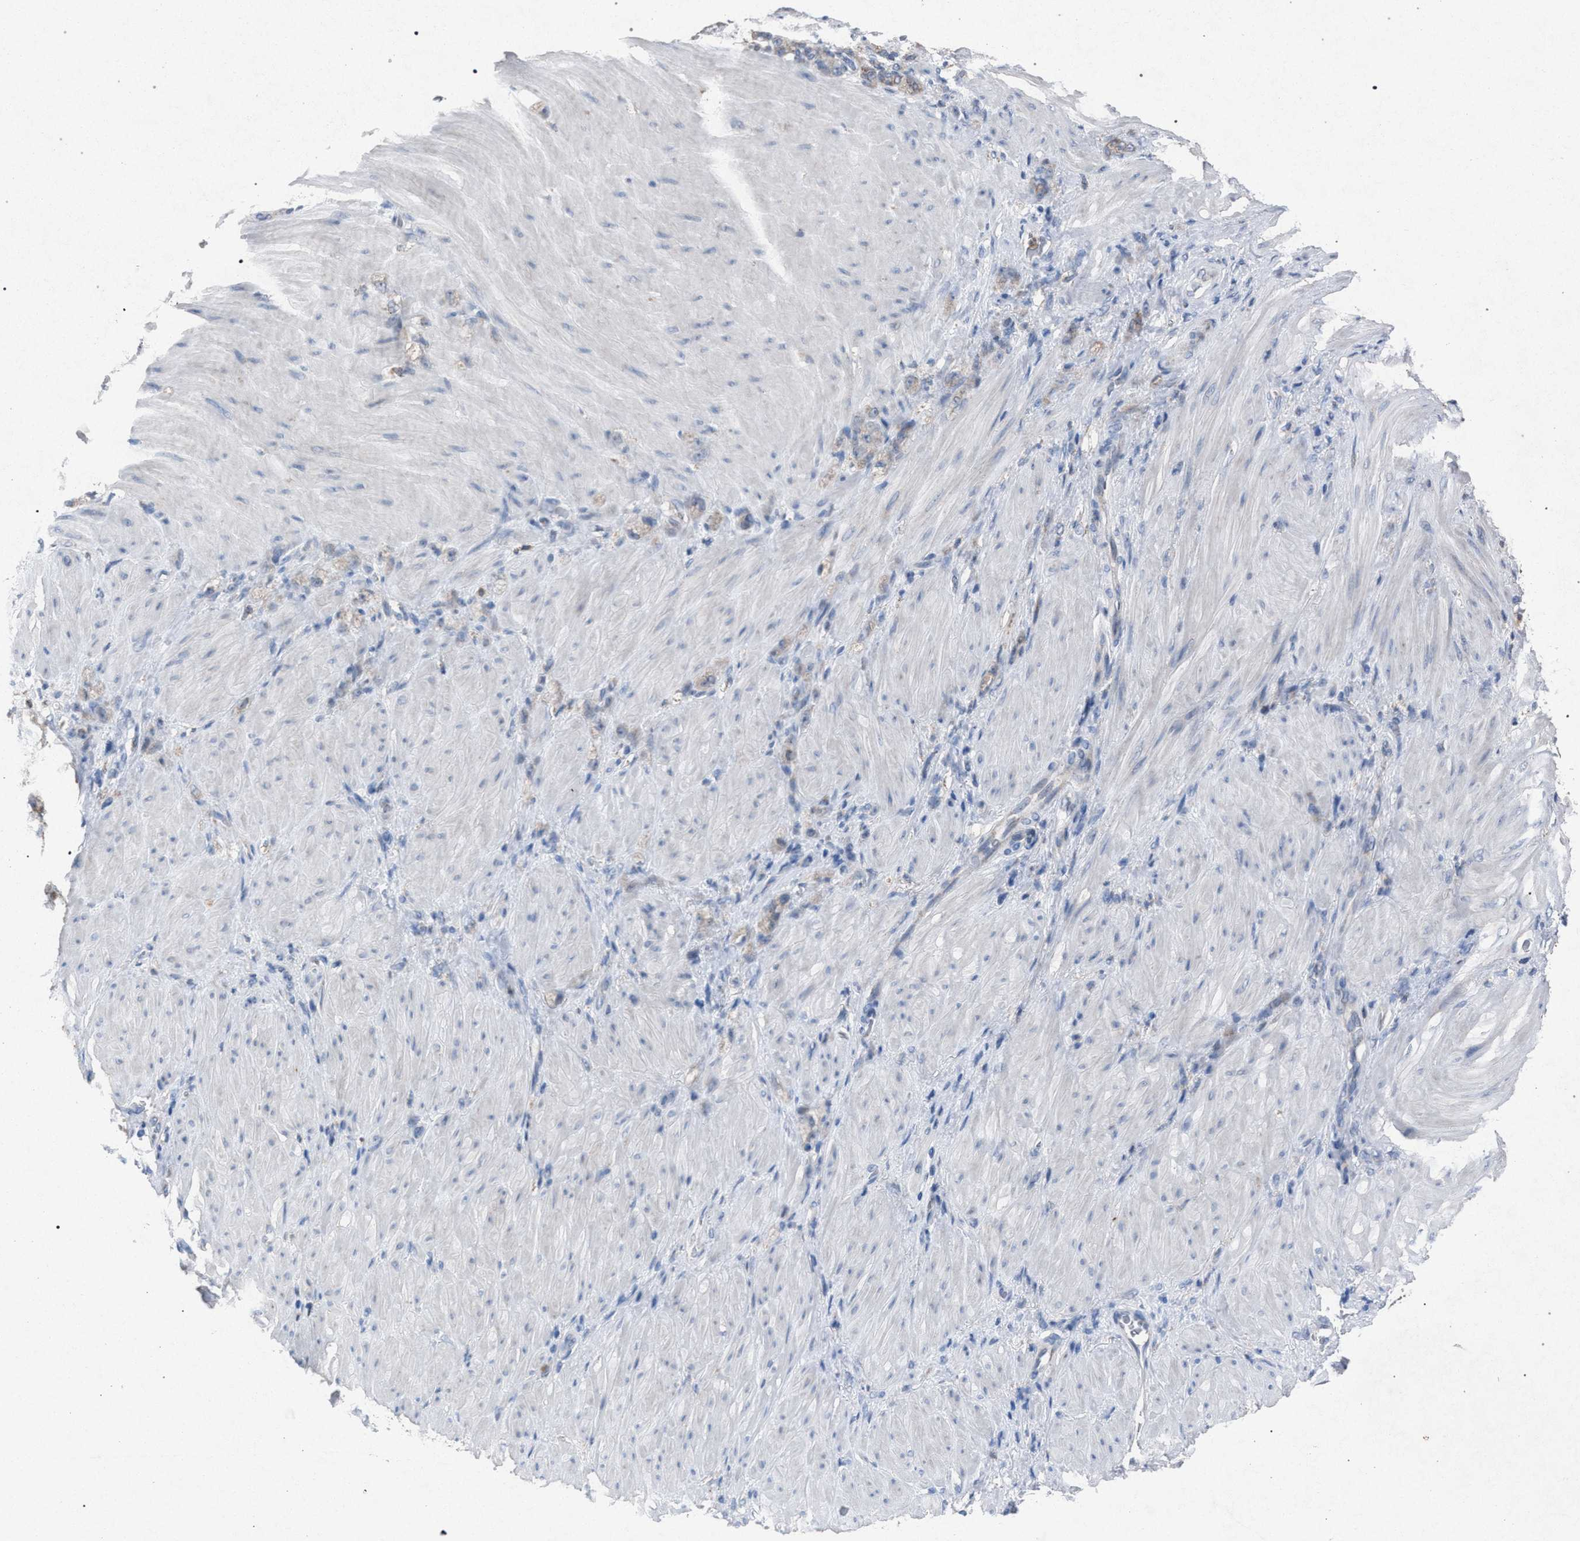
{"staining": {"intensity": "negative", "quantity": "none", "location": "none"}, "tissue": "stomach cancer", "cell_type": "Tumor cells", "image_type": "cancer", "snomed": [{"axis": "morphology", "description": "Normal tissue, NOS"}, {"axis": "morphology", "description": "Adenocarcinoma, NOS"}, {"axis": "topography", "description": "Stomach"}], "caption": "High power microscopy image of an IHC histopathology image of stomach cancer, revealing no significant staining in tumor cells.", "gene": "HSD17B4", "patient": {"sex": "male", "age": 82}}